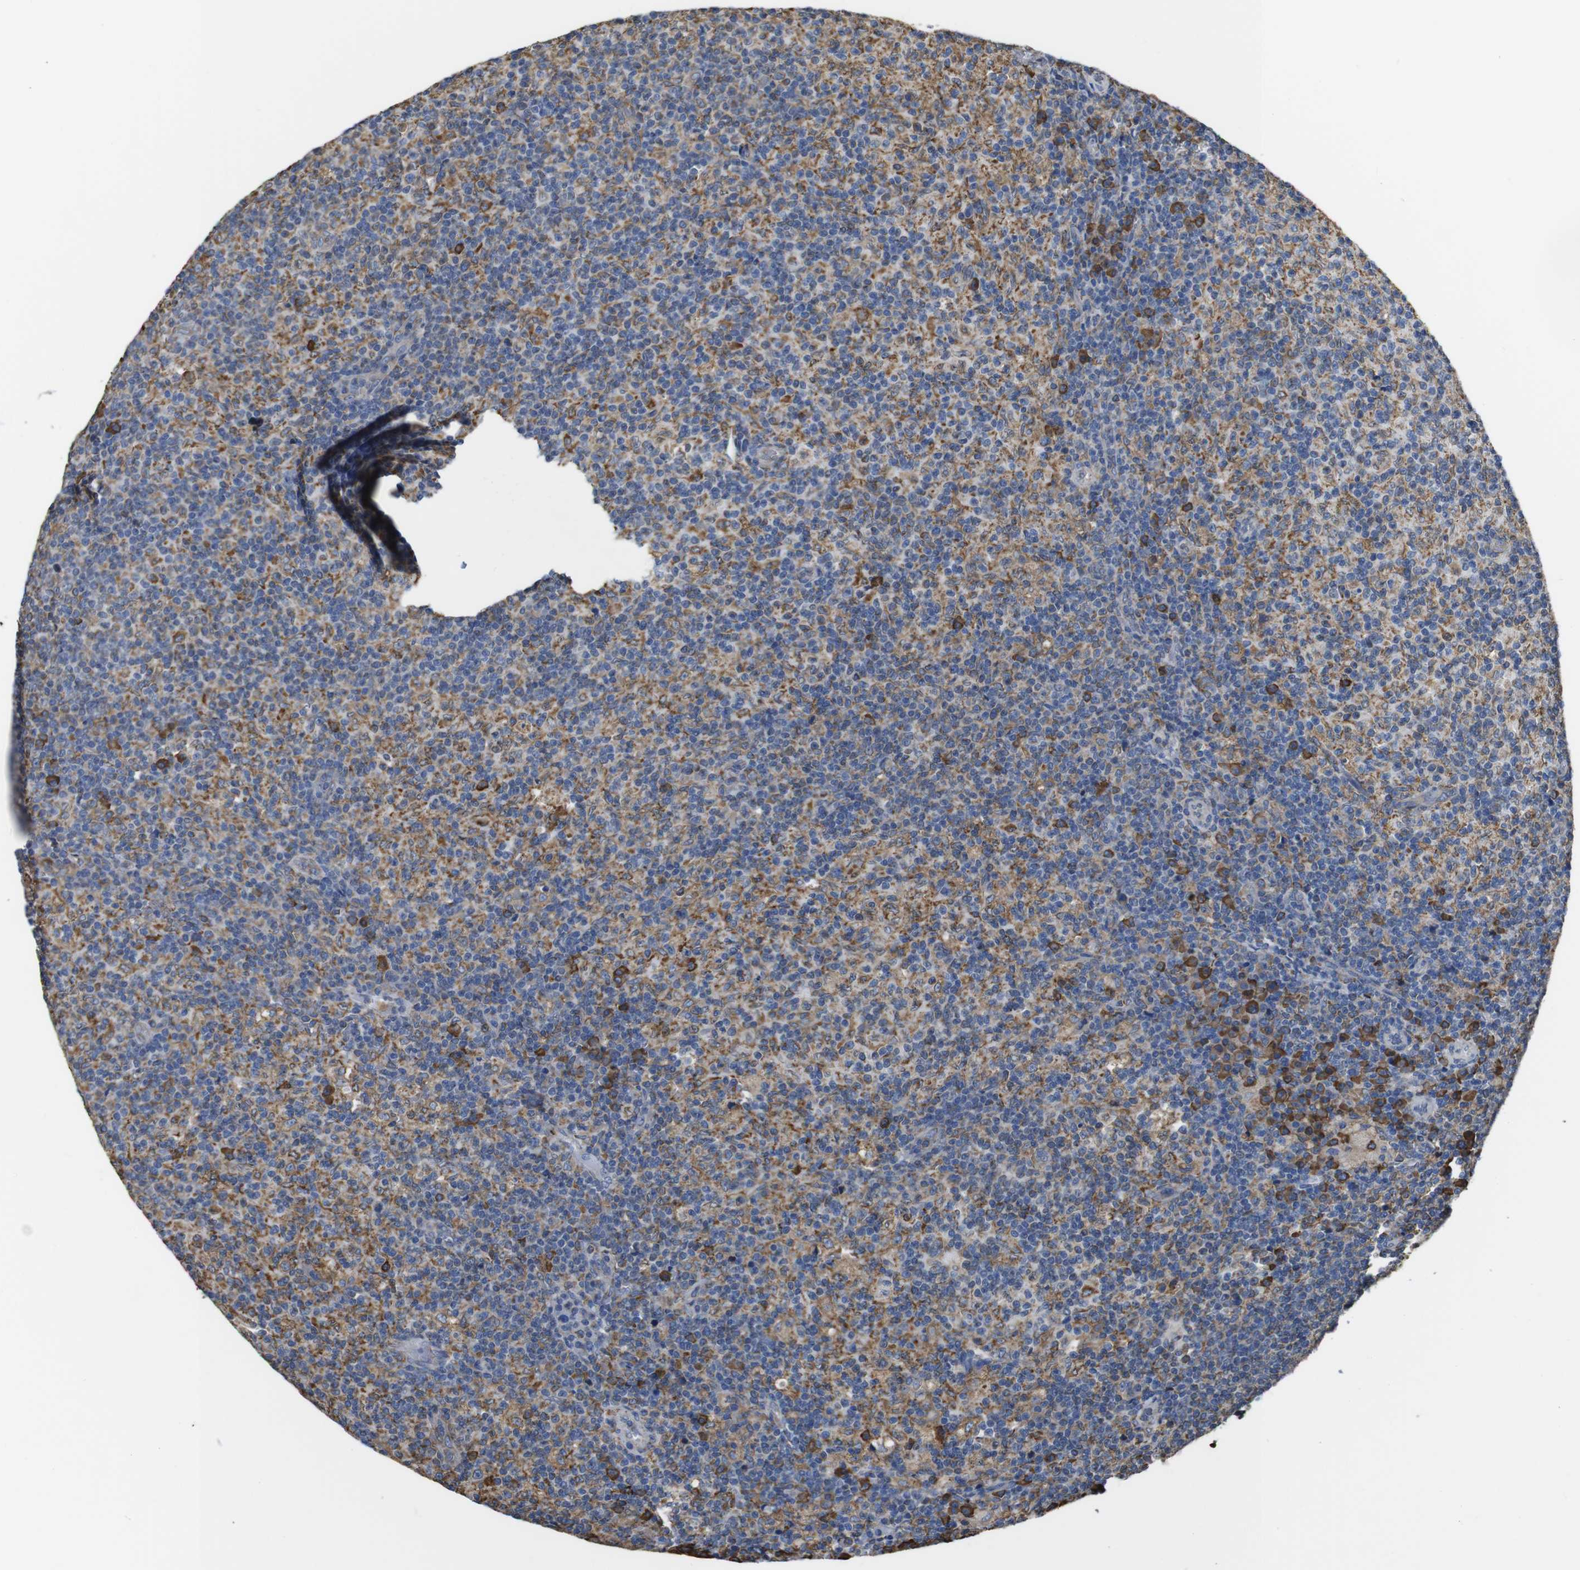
{"staining": {"intensity": "strong", "quantity": "<25%", "location": "cytoplasmic/membranous"}, "tissue": "lymph node", "cell_type": "Germinal center cells", "image_type": "normal", "snomed": [{"axis": "morphology", "description": "Normal tissue, NOS"}, {"axis": "morphology", "description": "Inflammation, NOS"}, {"axis": "topography", "description": "Lymph node"}], "caption": "Protein expression analysis of normal lymph node displays strong cytoplasmic/membranous staining in approximately <25% of germinal center cells. Nuclei are stained in blue.", "gene": "PPIB", "patient": {"sex": "male", "age": 55}}